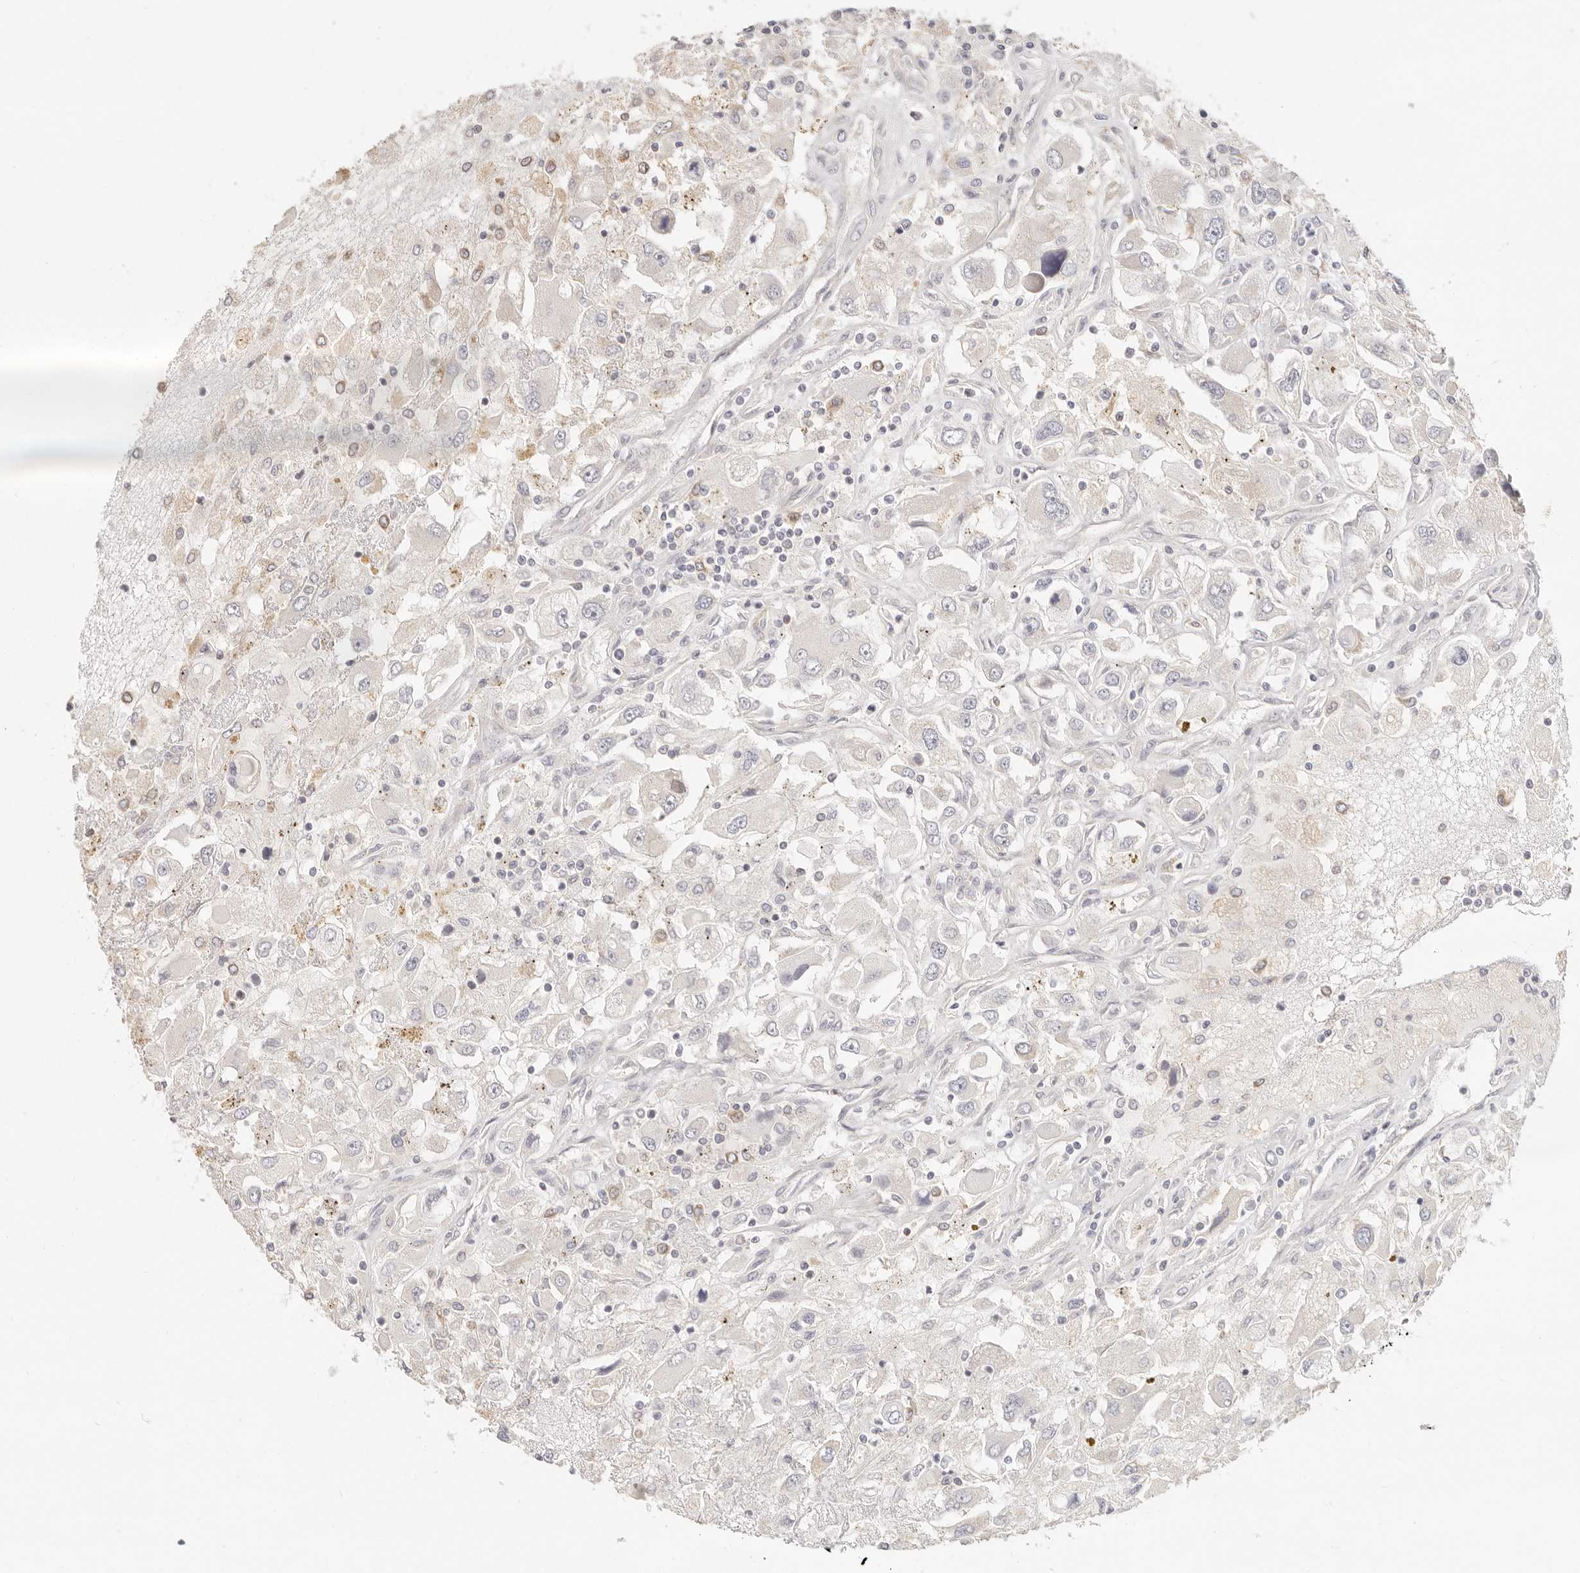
{"staining": {"intensity": "negative", "quantity": "none", "location": "none"}, "tissue": "renal cancer", "cell_type": "Tumor cells", "image_type": "cancer", "snomed": [{"axis": "morphology", "description": "Adenocarcinoma, NOS"}, {"axis": "topography", "description": "Kidney"}], "caption": "DAB immunohistochemical staining of human adenocarcinoma (renal) shows no significant positivity in tumor cells.", "gene": "ANXA9", "patient": {"sex": "female", "age": 52}}